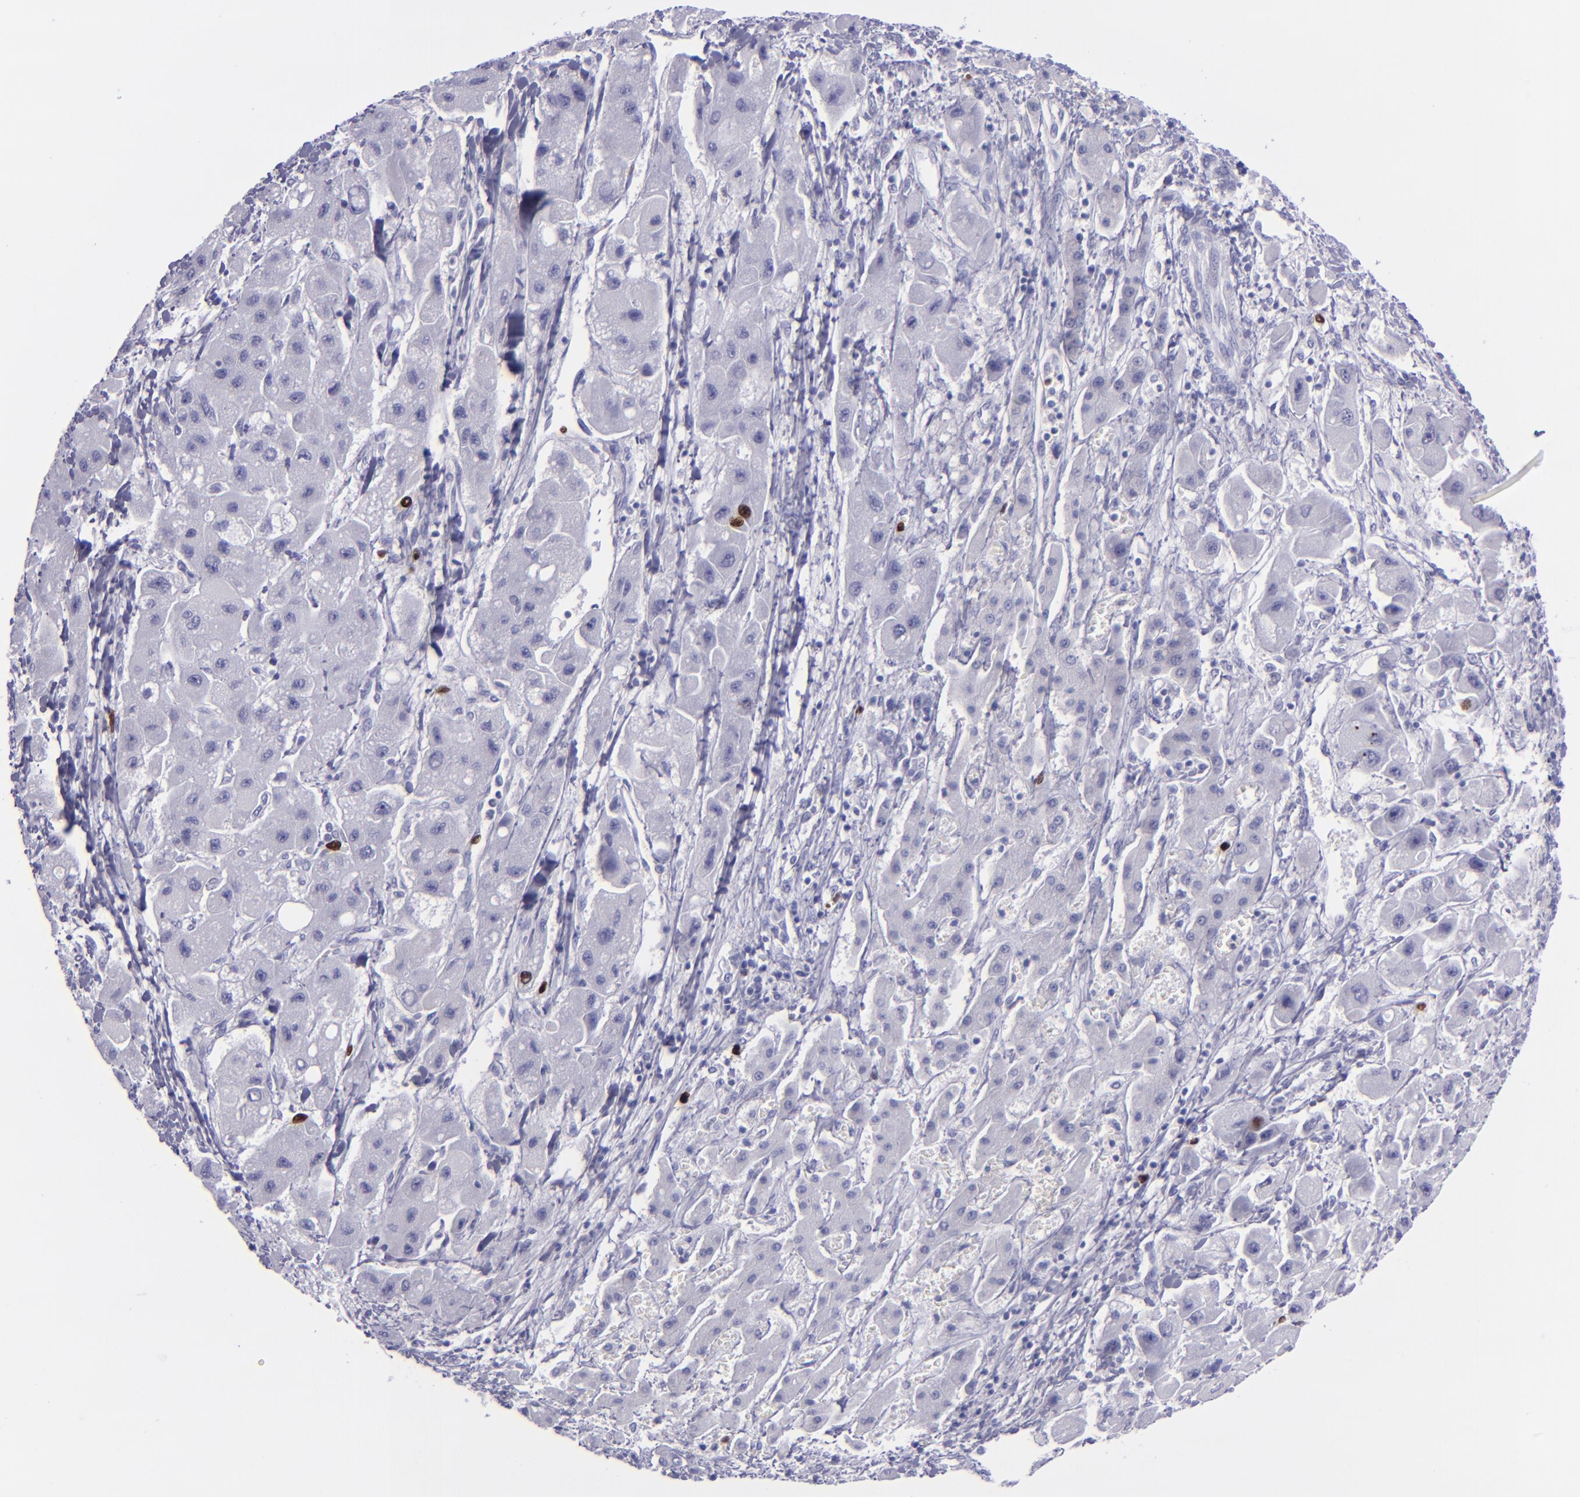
{"staining": {"intensity": "strong", "quantity": "<25%", "location": "nuclear"}, "tissue": "liver cancer", "cell_type": "Tumor cells", "image_type": "cancer", "snomed": [{"axis": "morphology", "description": "Carcinoma, Hepatocellular, NOS"}, {"axis": "topography", "description": "Liver"}], "caption": "Brown immunohistochemical staining in liver cancer reveals strong nuclear positivity in about <25% of tumor cells.", "gene": "TOP2A", "patient": {"sex": "male", "age": 24}}